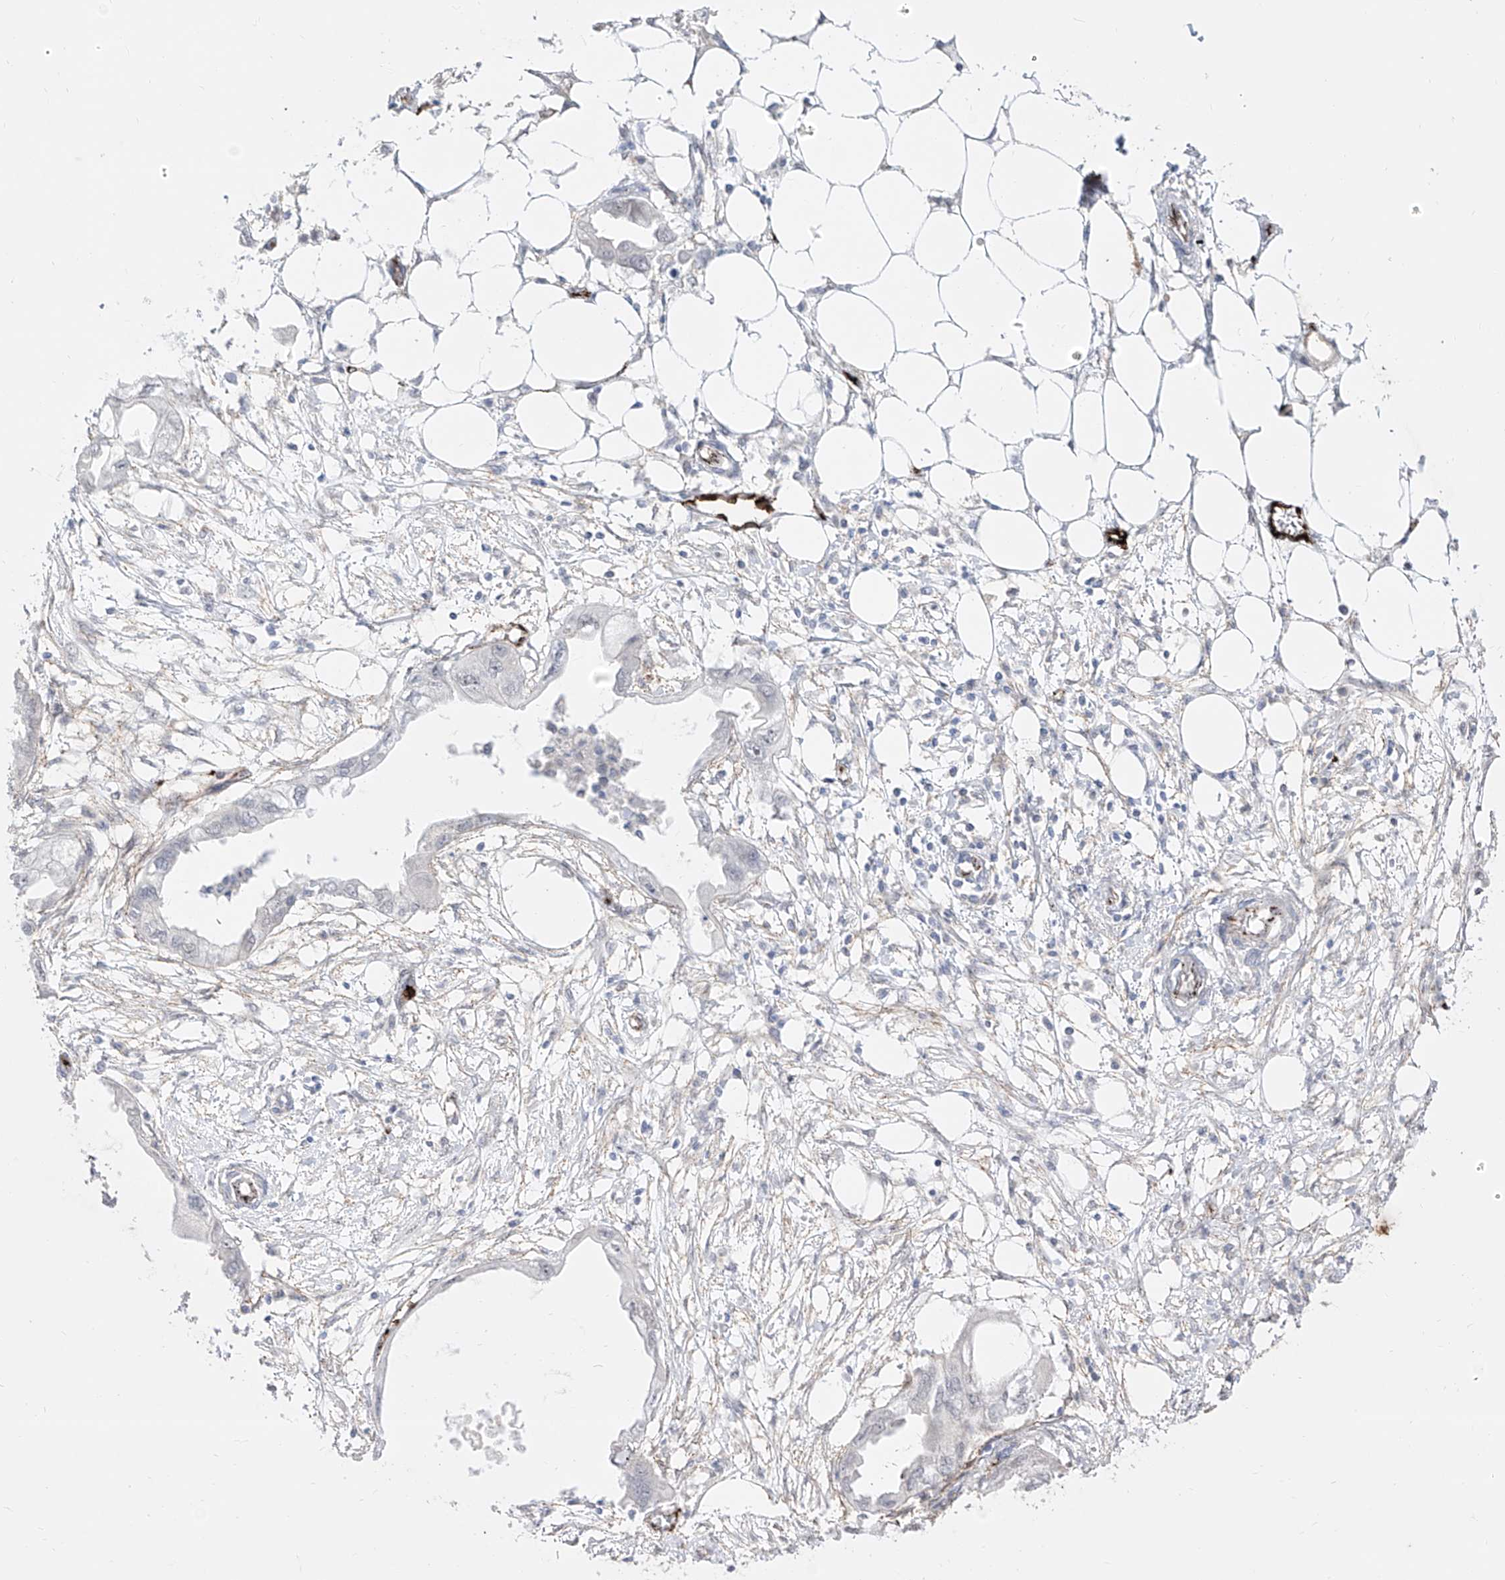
{"staining": {"intensity": "negative", "quantity": "none", "location": "none"}, "tissue": "endometrial cancer", "cell_type": "Tumor cells", "image_type": "cancer", "snomed": [{"axis": "morphology", "description": "Adenocarcinoma, NOS"}, {"axis": "morphology", "description": "Adenocarcinoma, metastatic, NOS"}, {"axis": "topography", "description": "Adipose tissue"}, {"axis": "topography", "description": "Endometrium"}], "caption": "Protein analysis of endometrial cancer exhibits no significant positivity in tumor cells.", "gene": "ZGRF1", "patient": {"sex": "female", "age": 67}}